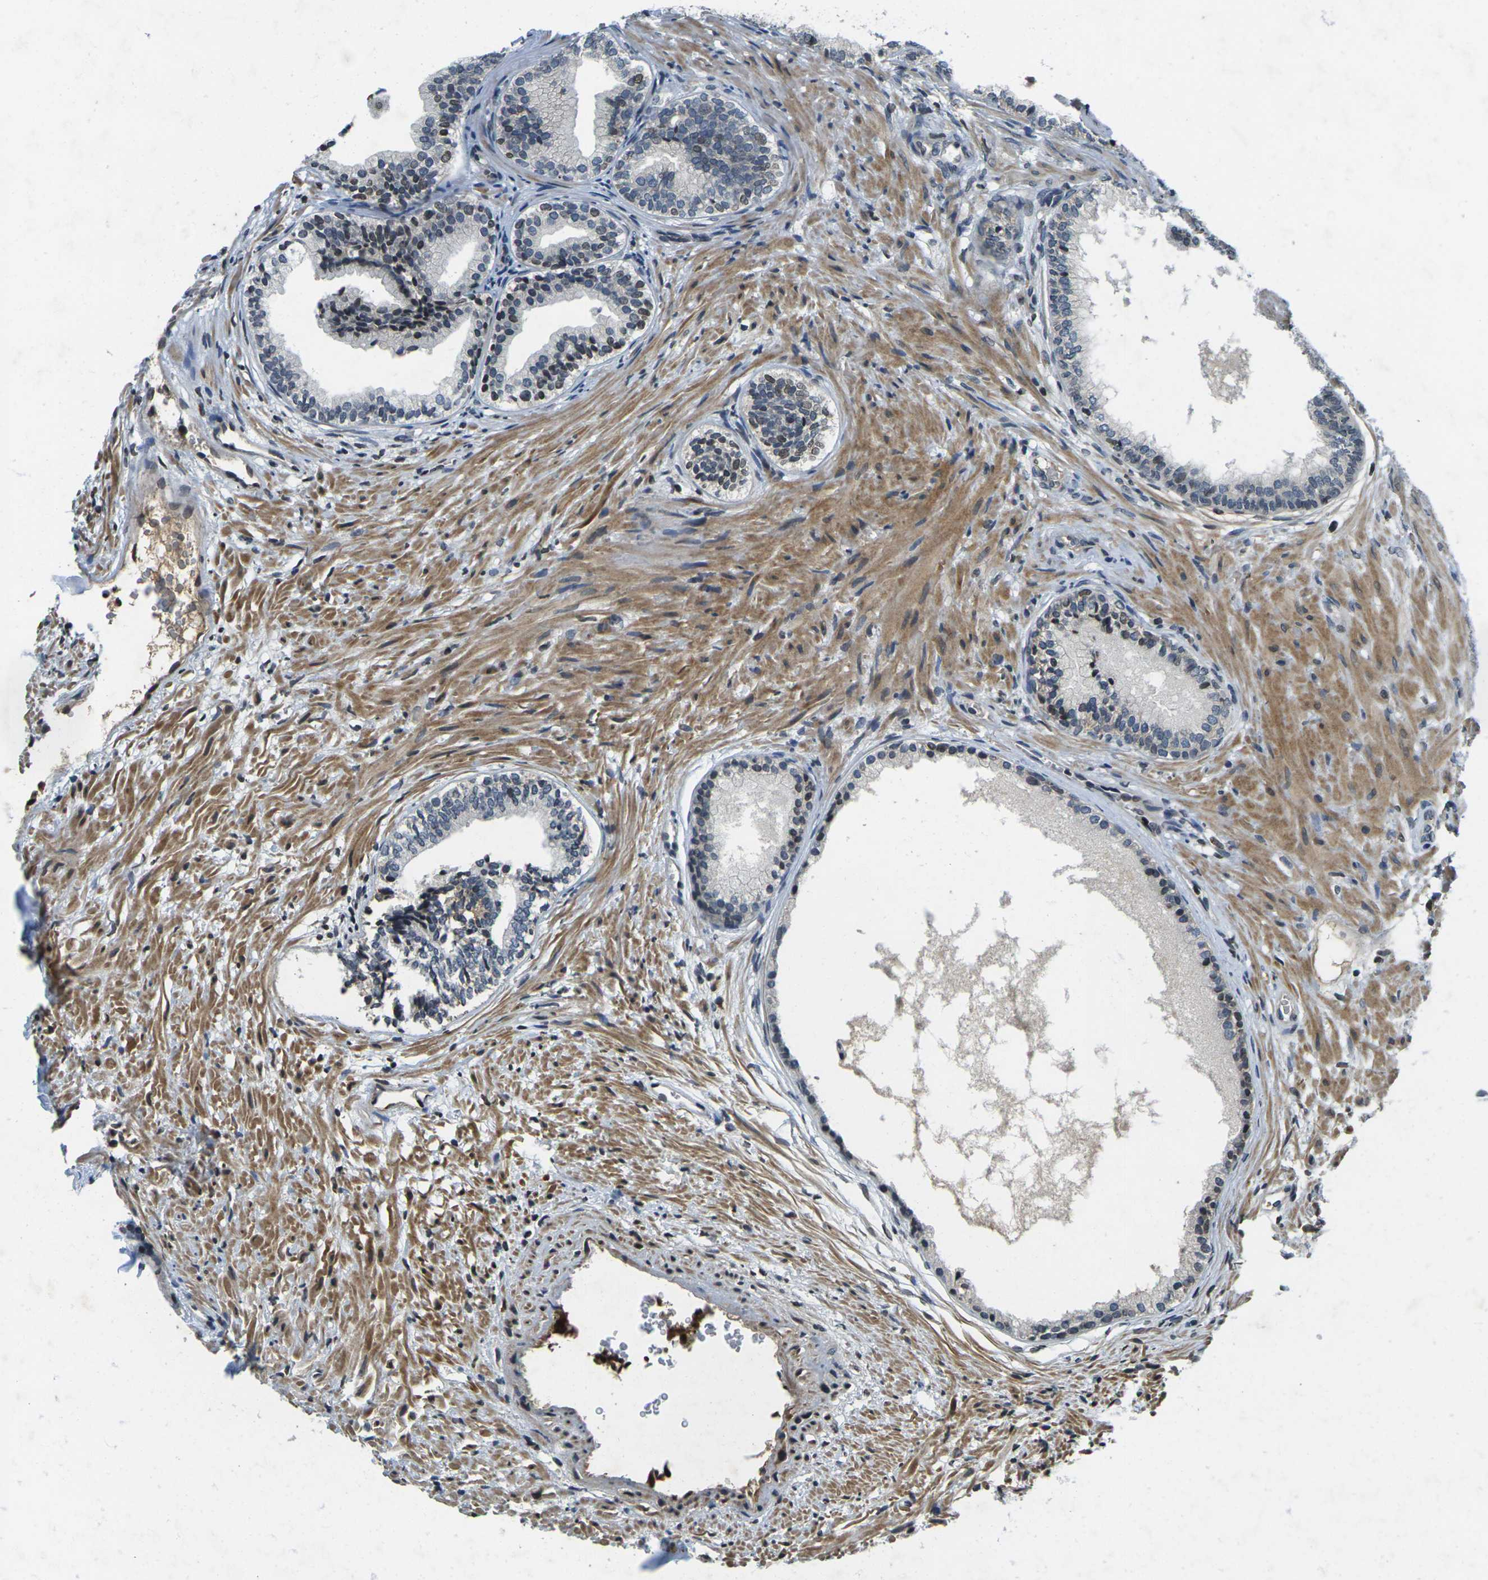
{"staining": {"intensity": "weak", "quantity": "<25%", "location": "nuclear"}, "tissue": "prostate", "cell_type": "Glandular cells", "image_type": "normal", "snomed": [{"axis": "morphology", "description": "Normal tissue, NOS"}, {"axis": "topography", "description": "Prostate"}], "caption": "Immunohistochemistry (IHC) micrograph of benign prostate: prostate stained with DAB (3,3'-diaminobenzidine) demonstrates no significant protein expression in glandular cells.", "gene": "C1QC", "patient": {"sex": "male", "age": 76}}